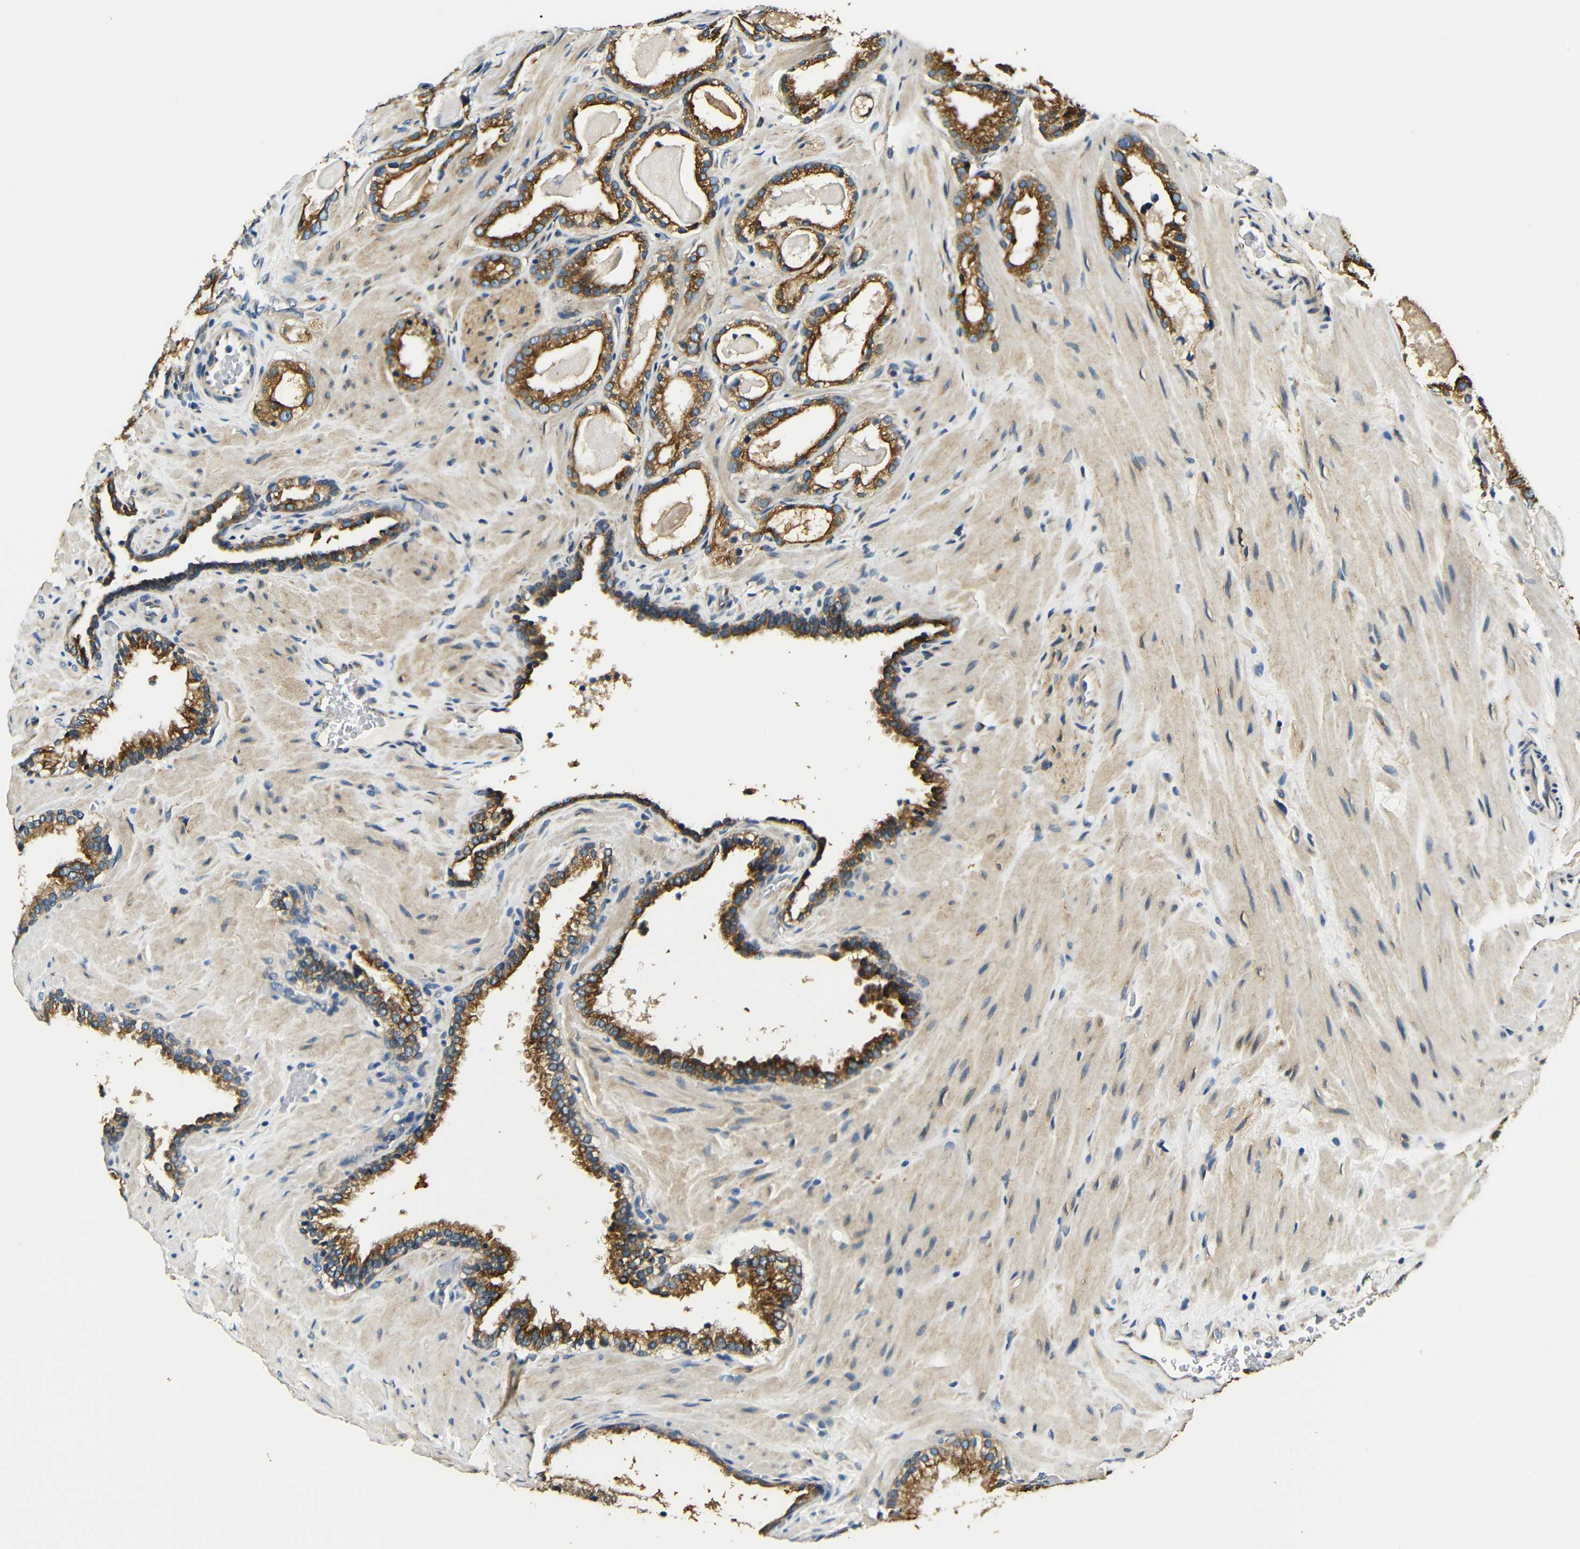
{"staining": {"intensity": "strong", "quantity": ">75%", "location": "cytoplasmic/membranous"}, "tissue": "prostate cancer", "cell_type": "Tumor cells", "image_type": "cancer", "snomed": [{"axis": "morphology", "description": "Adenocarcinoma, High grade"}, {"axis": "topography", "description": "Prostate"}], "caption": "A high-resolution image shows immunohistochemistry (IHC) staining of adenocarcinoma (high-grade) (prostate), which displays strong cytoplasmic/membranous positivity in approximately >75% of tumor cells.", "gene": "VAPB", "patient": {"sex": "male", "age": 64}}